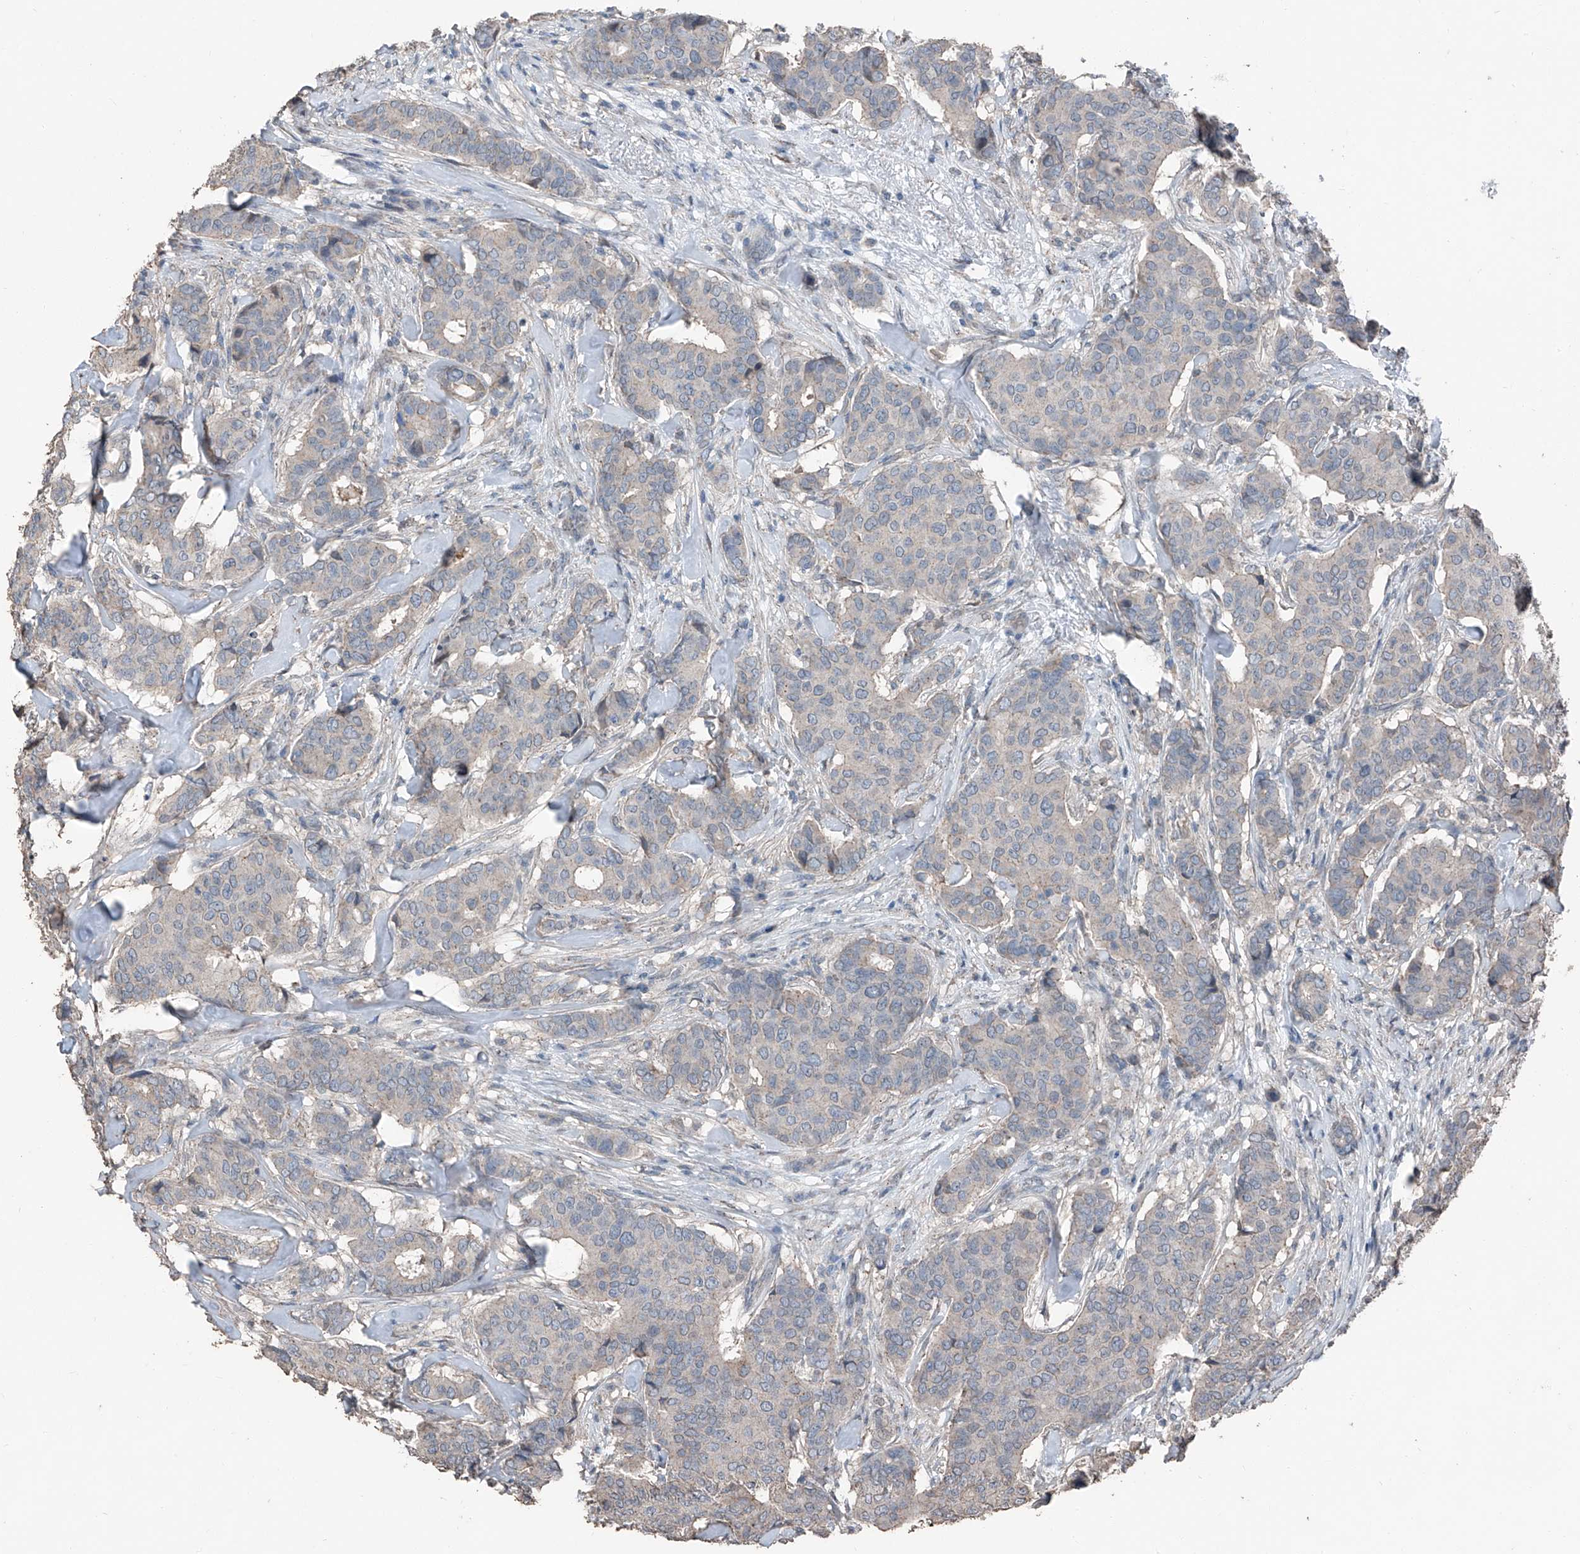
{"staining": {"intensity": "negative", "quantity": "none", "location": "none"}, "tissue": "breast cancer", "cell_type": "Tumor cells", "image_type": "cancer", "snomed": [{"axis": "morphology", "description": "Duct carcinoma"}, {"axis": "topography", "description": "Breast"}], "caption": "Breast cancer stained for a protein using immunohistochemistry exhibits no staining tumor cells.", "gene": "MAMLD1", "patient": {"sex": "female", "age": 75}}